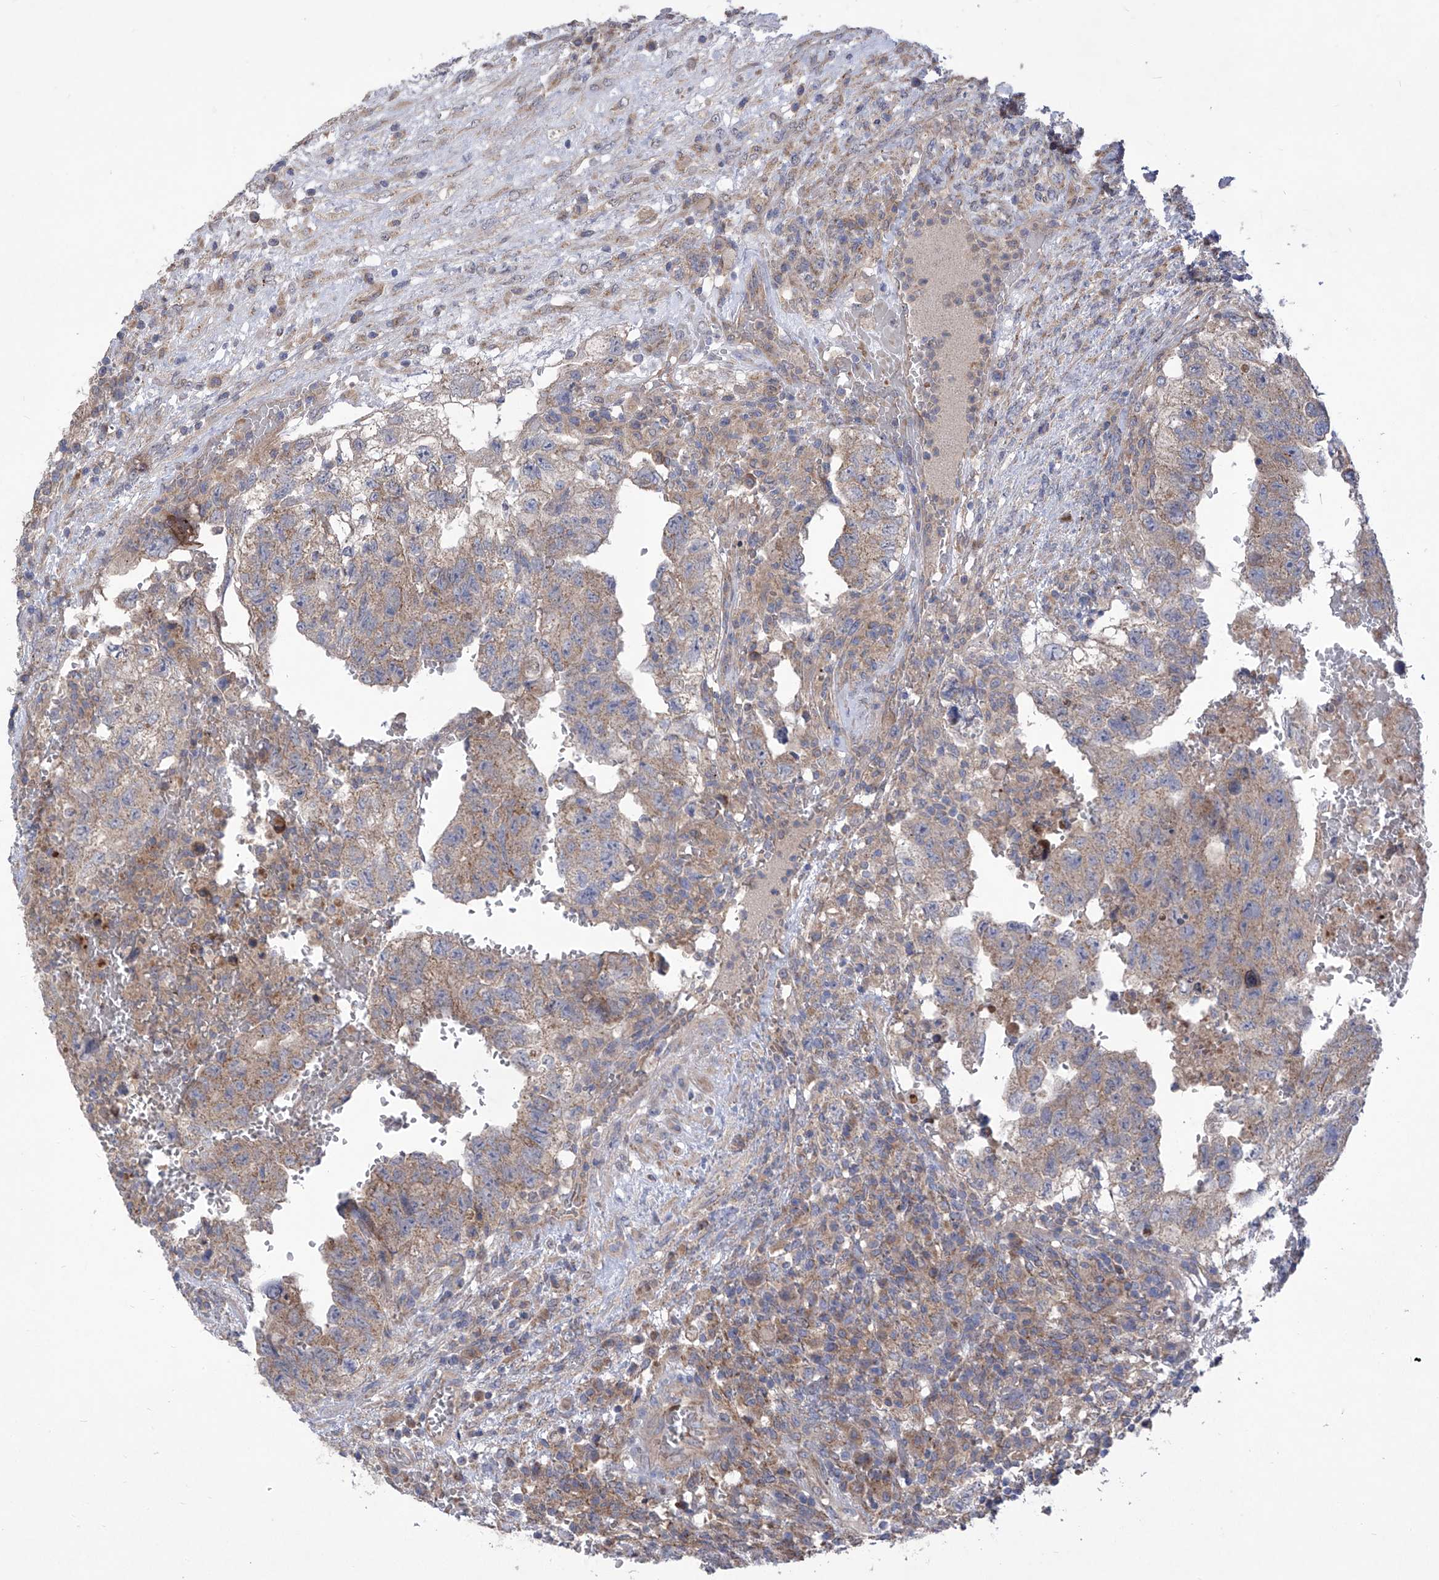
{"staining": {"intensity": "weak", "quantity": "25%-75%", "location": "cytoplasmic/membranous"}, "tissue": "testis cancer", "cell_type": "Tumor cells", "image_type": "cancer", "snomed": [{"axis": "morphology", "description": "Carcinoma, Embryonal, NOS"}, {"axis": "topography", "description": "Testis"}], "caption": "DAB immunohistochemical staining of testis embryonal carcinoma reveals weak cytoplasmic/membranous protein expression in approximately 25%-75% of tumor cells.", "gene": "COQ3", "patient": {"sex": "male", "age": 36}}